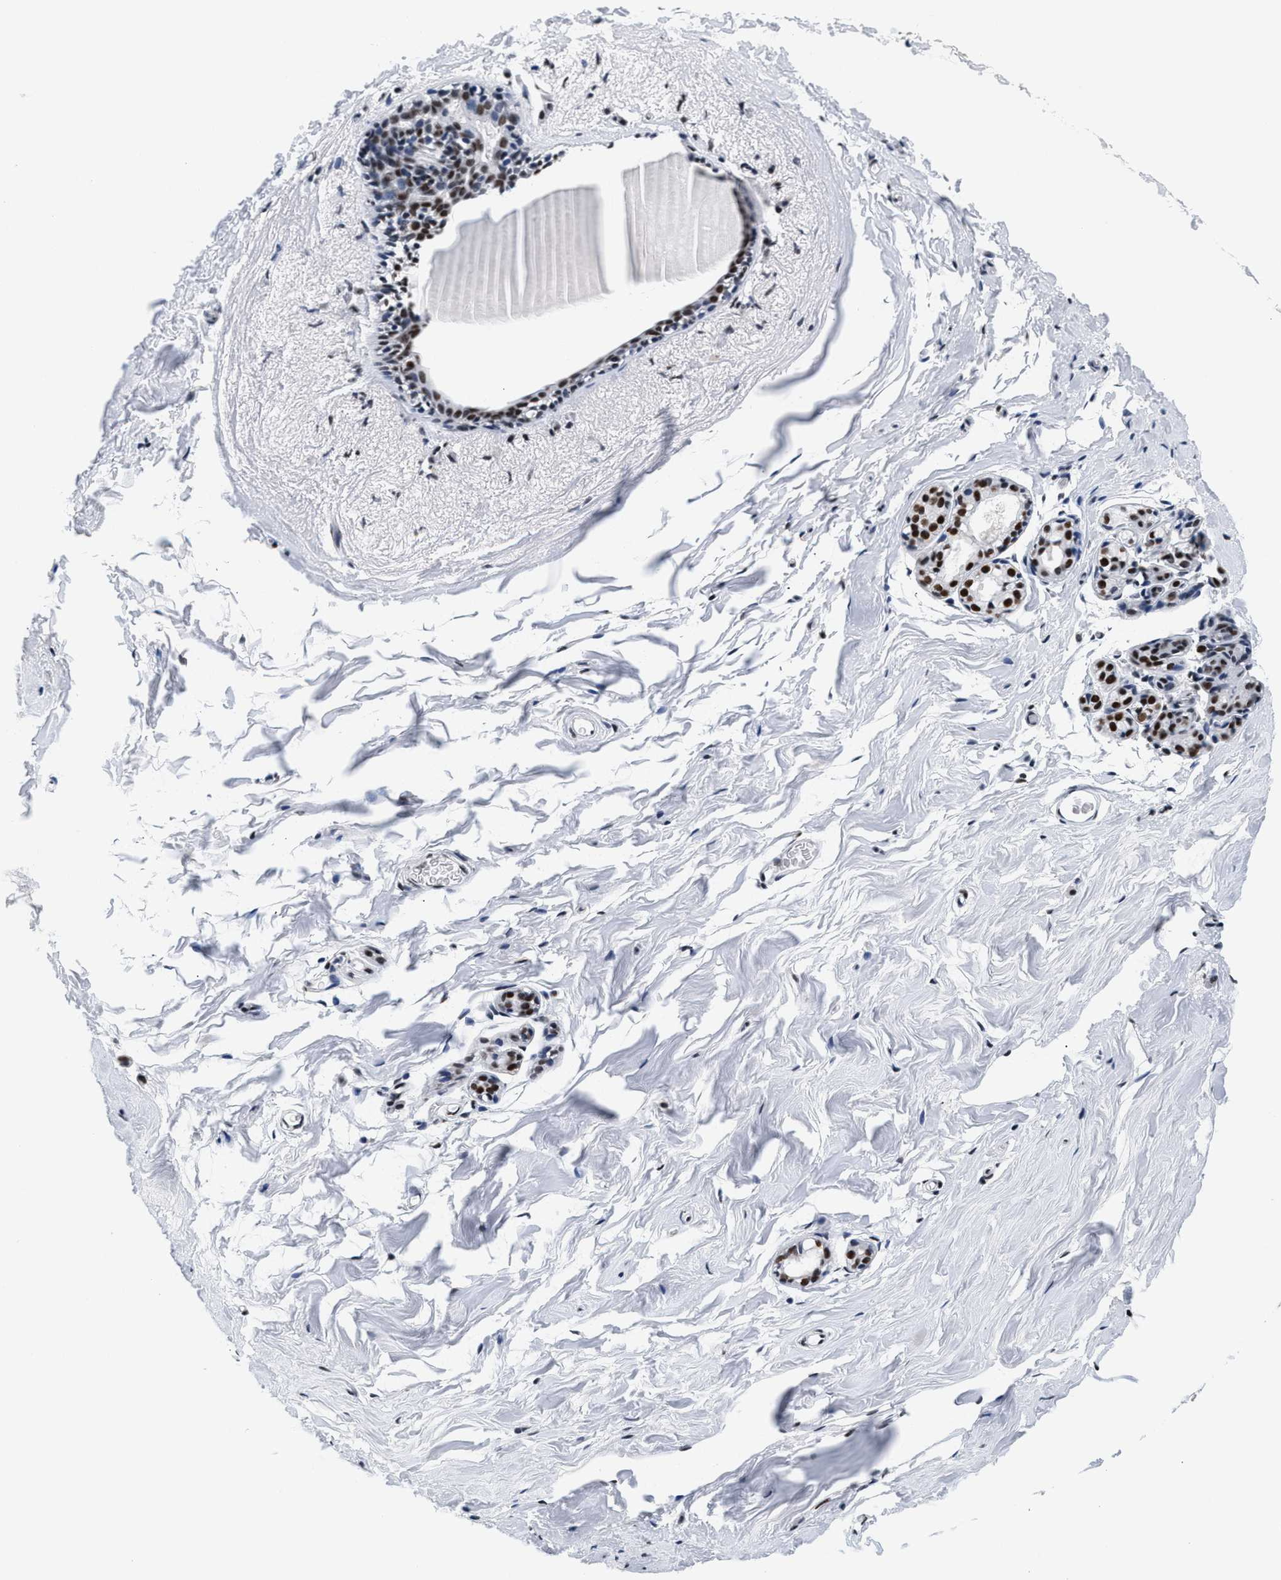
{"staining": {"intensity": "negative", "quantity": "none", "location": "none"}, "tissue": "breast", "cell_type": "Adipocytes", "image_type": "normal", "snomed": [{"axis": "morphology", "description": "Normal tissue, NOS"}, {"axis": "topography", "description": "Breast"}], "caption": "The image displays no staining of adipocytes in unremarkable breast.", "gene": "RAD50", "patient": {"sex": "female", "age": 62}}